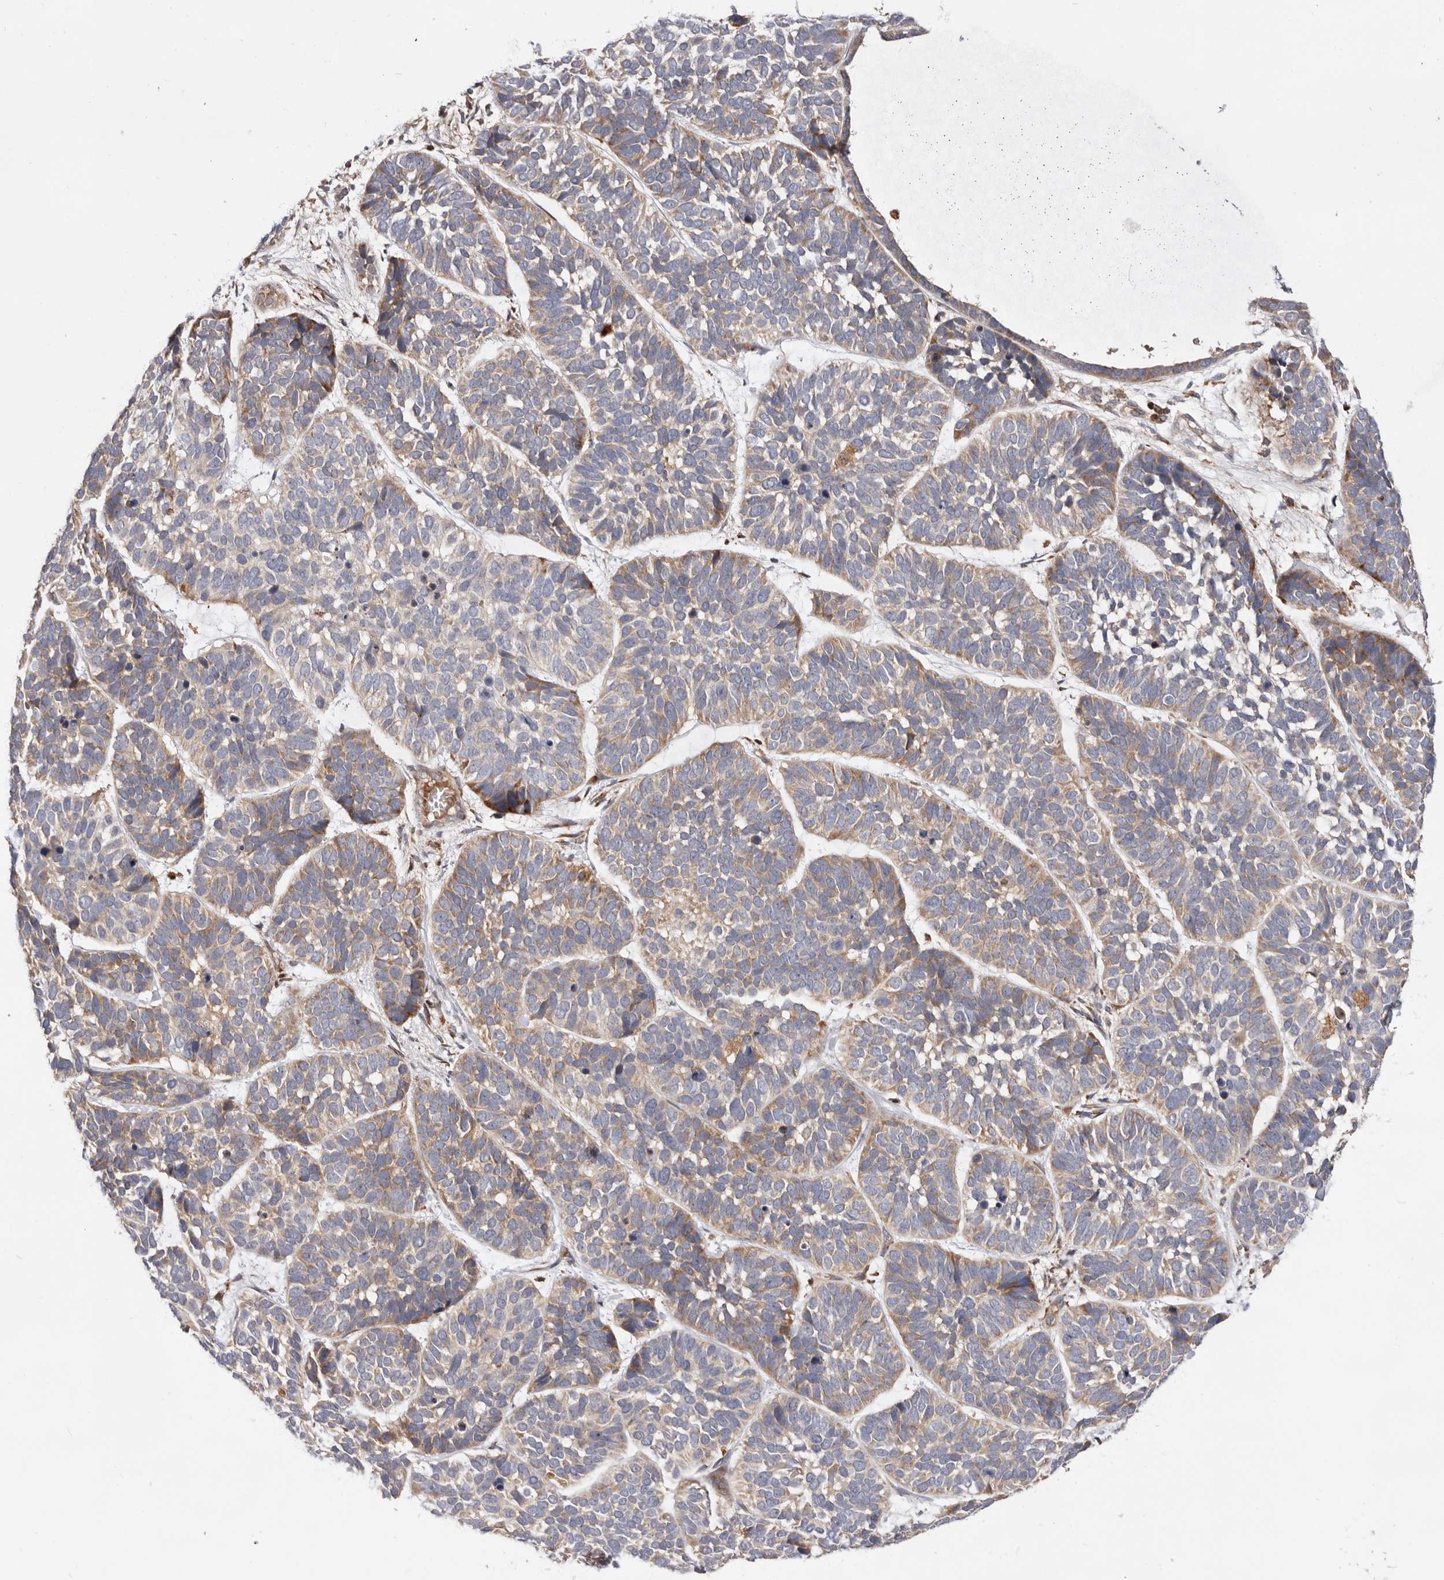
{"staining": {"intensity": "moderate", "quantity": "<25%", "location": "cytoplasmic/membranous"}, "tissue": "skin cancer", "cell_type": "Tumor cells", "image_type": "cancer", "snomed": [{"axis": "morphology", "description": "Basal cell carcinoma"}, {"axis": "topography", "description": "Skin"}], "caption": "Moderate cytoplasmic/membranous staining for a protein is appreciated in about <25% of tumor cells of skin basal cell carcinoma using immunohistochemistry (IHC).", "gene": "RNF213", "patient": {"sex": "male", "age": 62}}